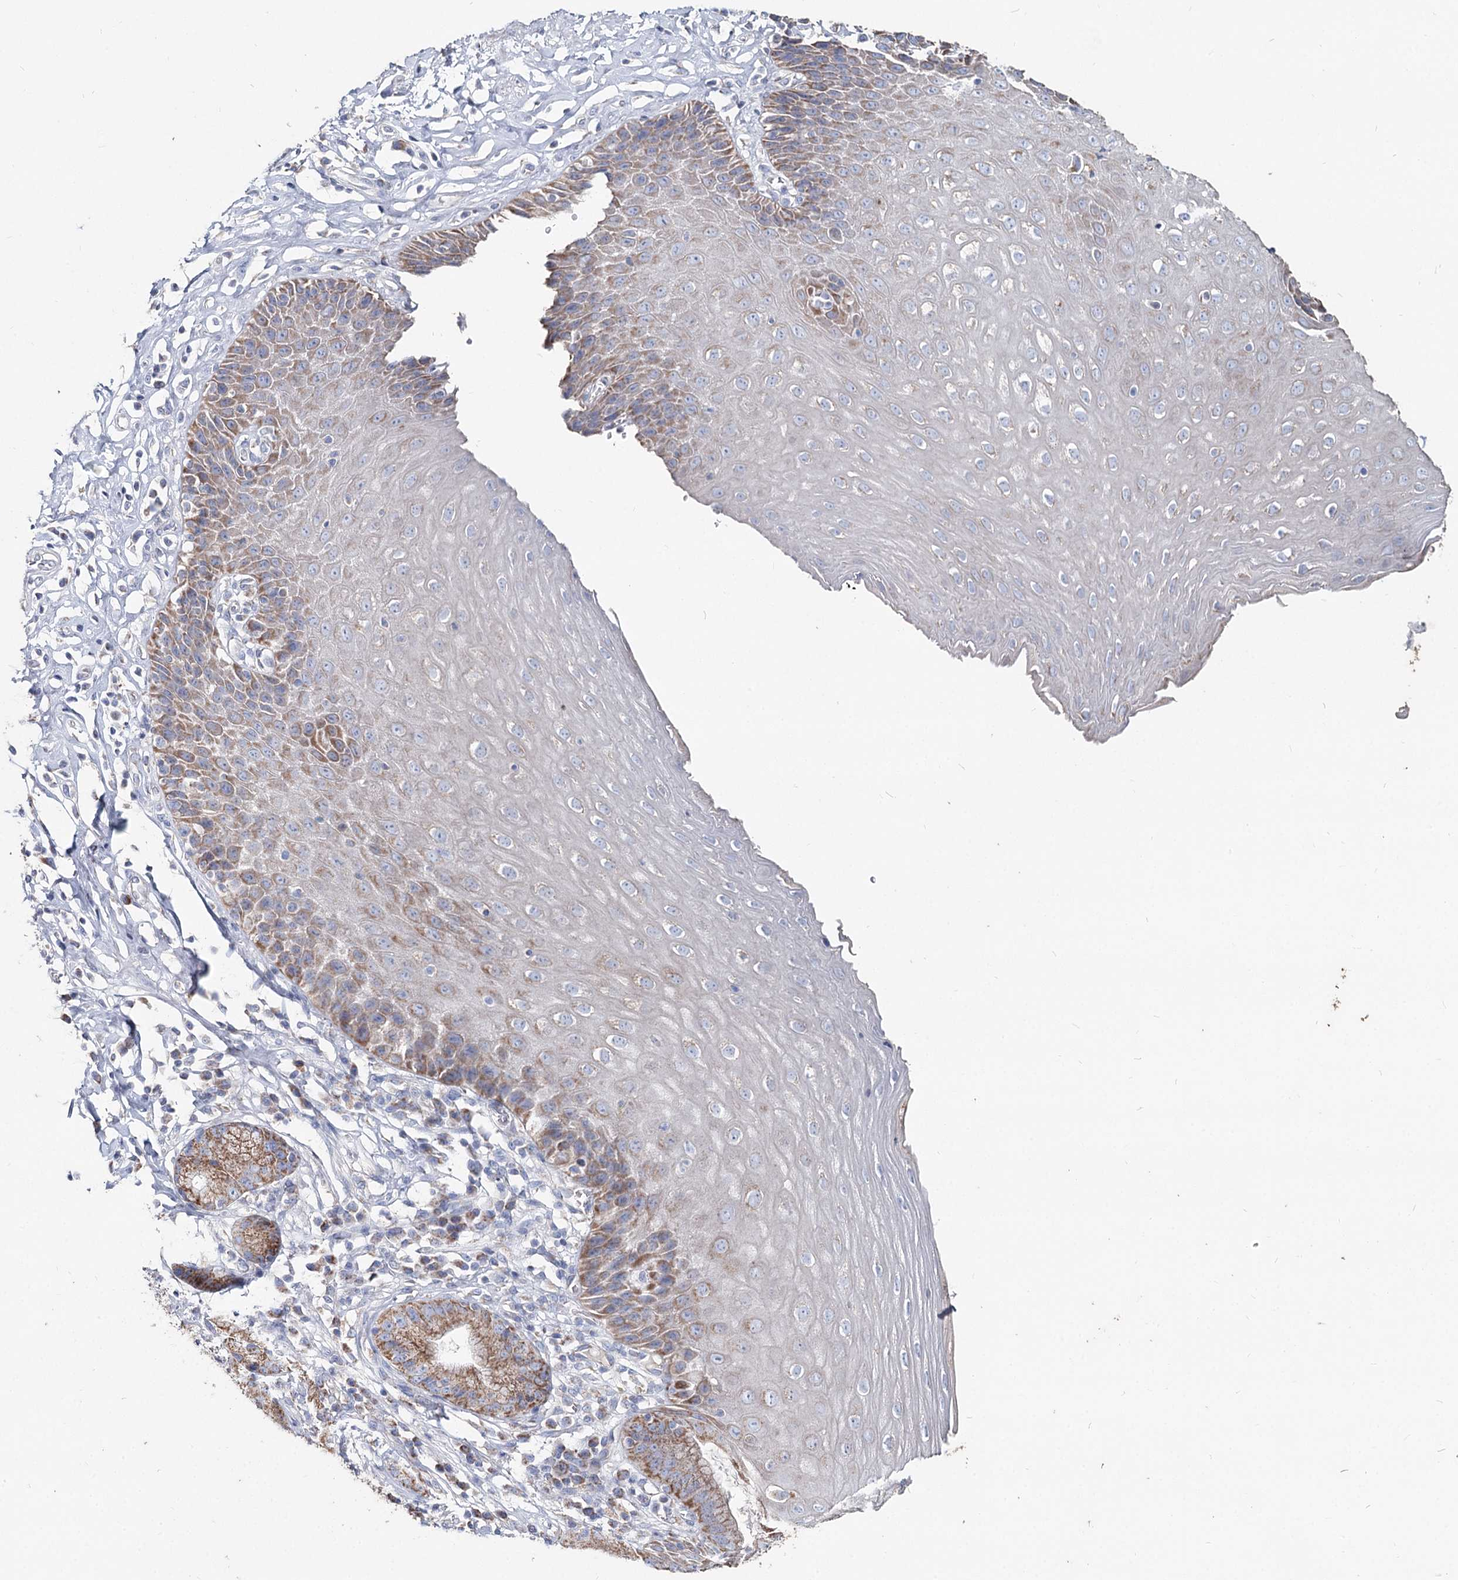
{"staining": {"intensity": "moderate", "quantity": "25%-75%", "location": "cytoplasmic/membranous"}, "tissue": "esophagus", "cell_type": "Squamous epithelial cells", "image_type": "normal", "snomed": [{"axis": "morphology", "description": "Normal tissue, NOS"}, {"axis": "topography", "description": "Esophagus"}], "caption": "An image of esophagus stained for a protein exhibits moderate cytoplasmic/membranous brown staining in squamous epithelial cells.", "gene": "MCCC2", "patient": {"sex": "female", "age": 61}}